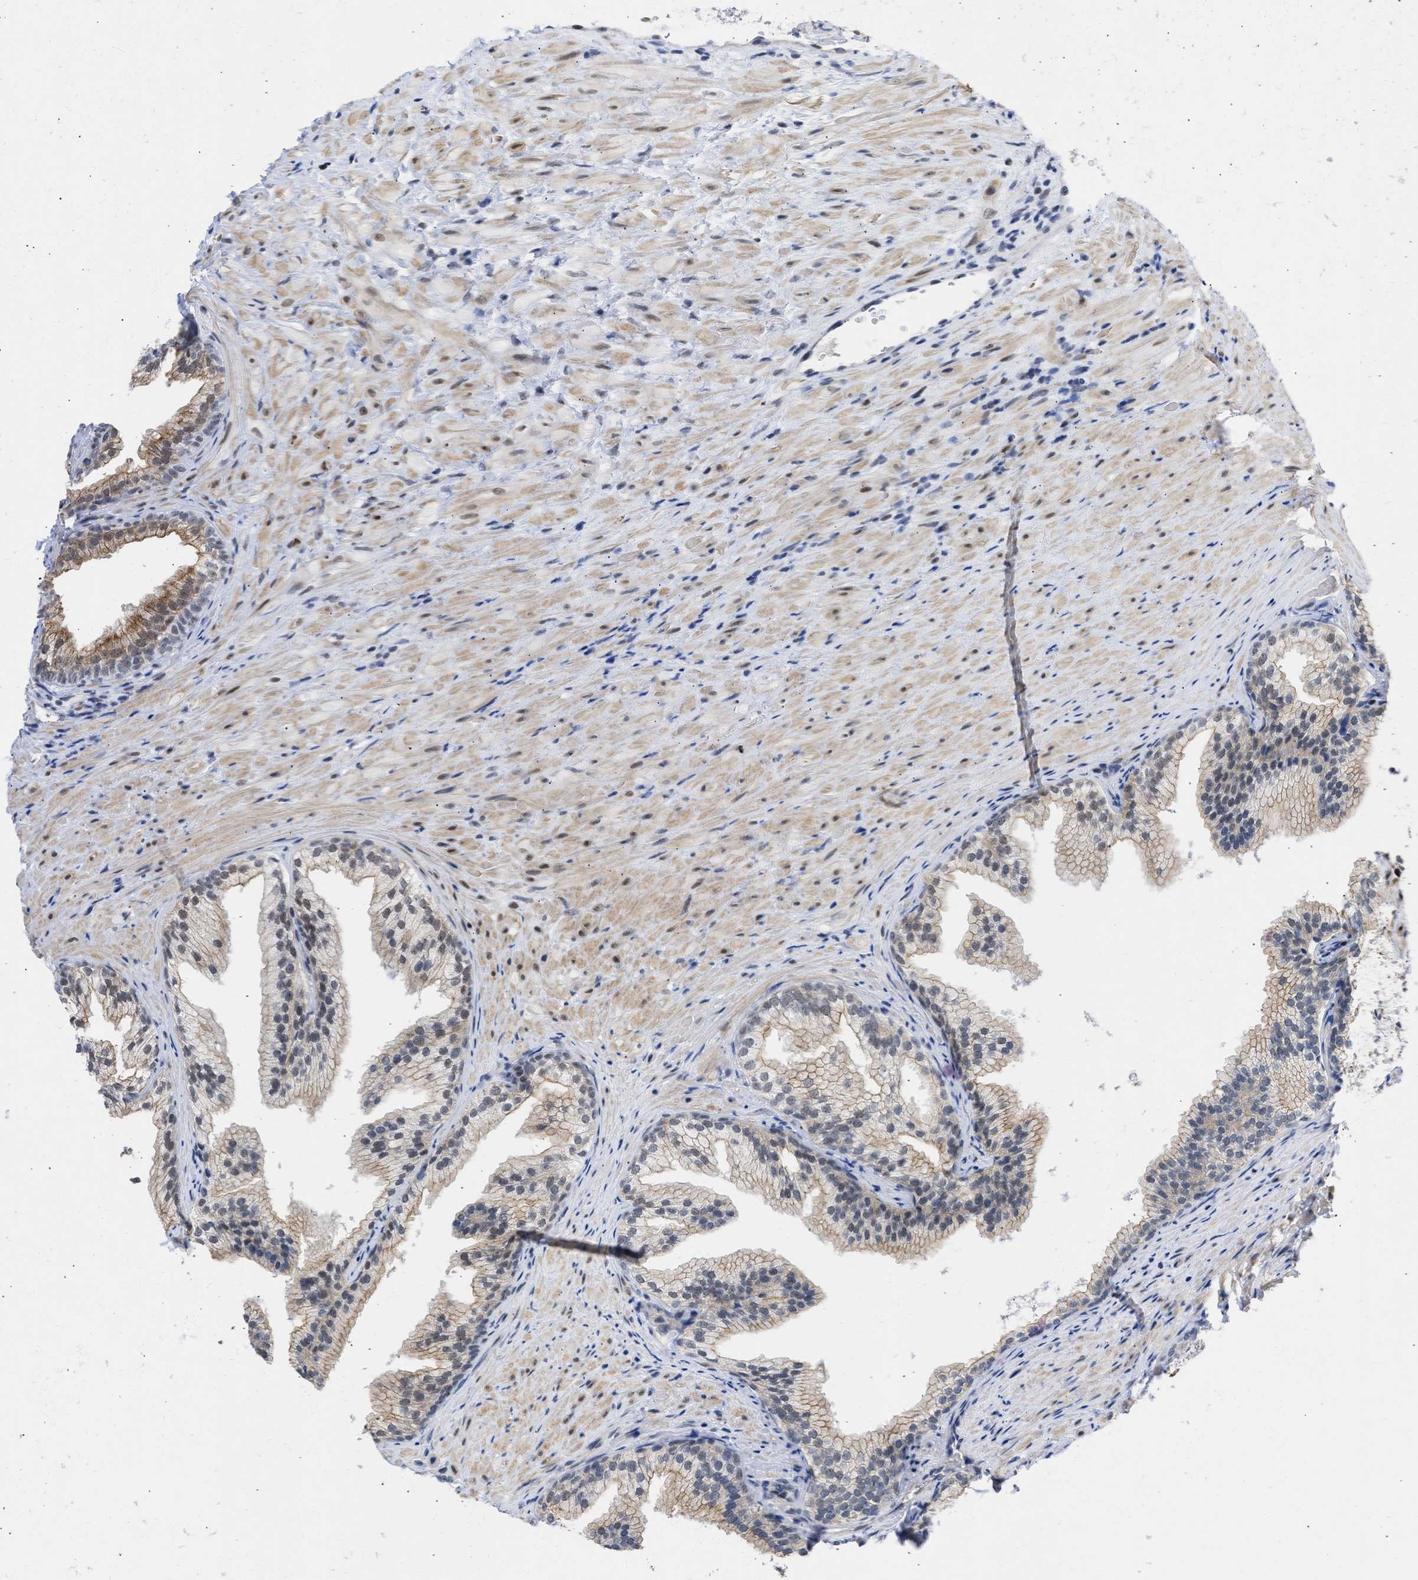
{"staining": {"intensity": "weak", "quantity": ">75%", "location": "cytoplasmic/membranous"}, "tissue": "prostate", "cell_type": "Glandular cells", "image_type": "normal", "snomed": [{"axis": "morphology", "description": "Normal tissue, NOS"}, {"axis": "topography", "description": "Prostate"}], "caption": "High-magnification brightfield microscopy of benign prostate stained with DAB (3,3'-diaminobenzidine) (brown) and counterstained with hematoxylin (blue). glandular cells exhibit weak cytoplasmic/membranous positivity is seen in about>75% of cells. (Stains: DAB in brown, nuclei in blue, Microscopy: brightfield microscopy at high magnification).", "gene": "DDX41", "patient": {"sex": "male", "age": 76}}